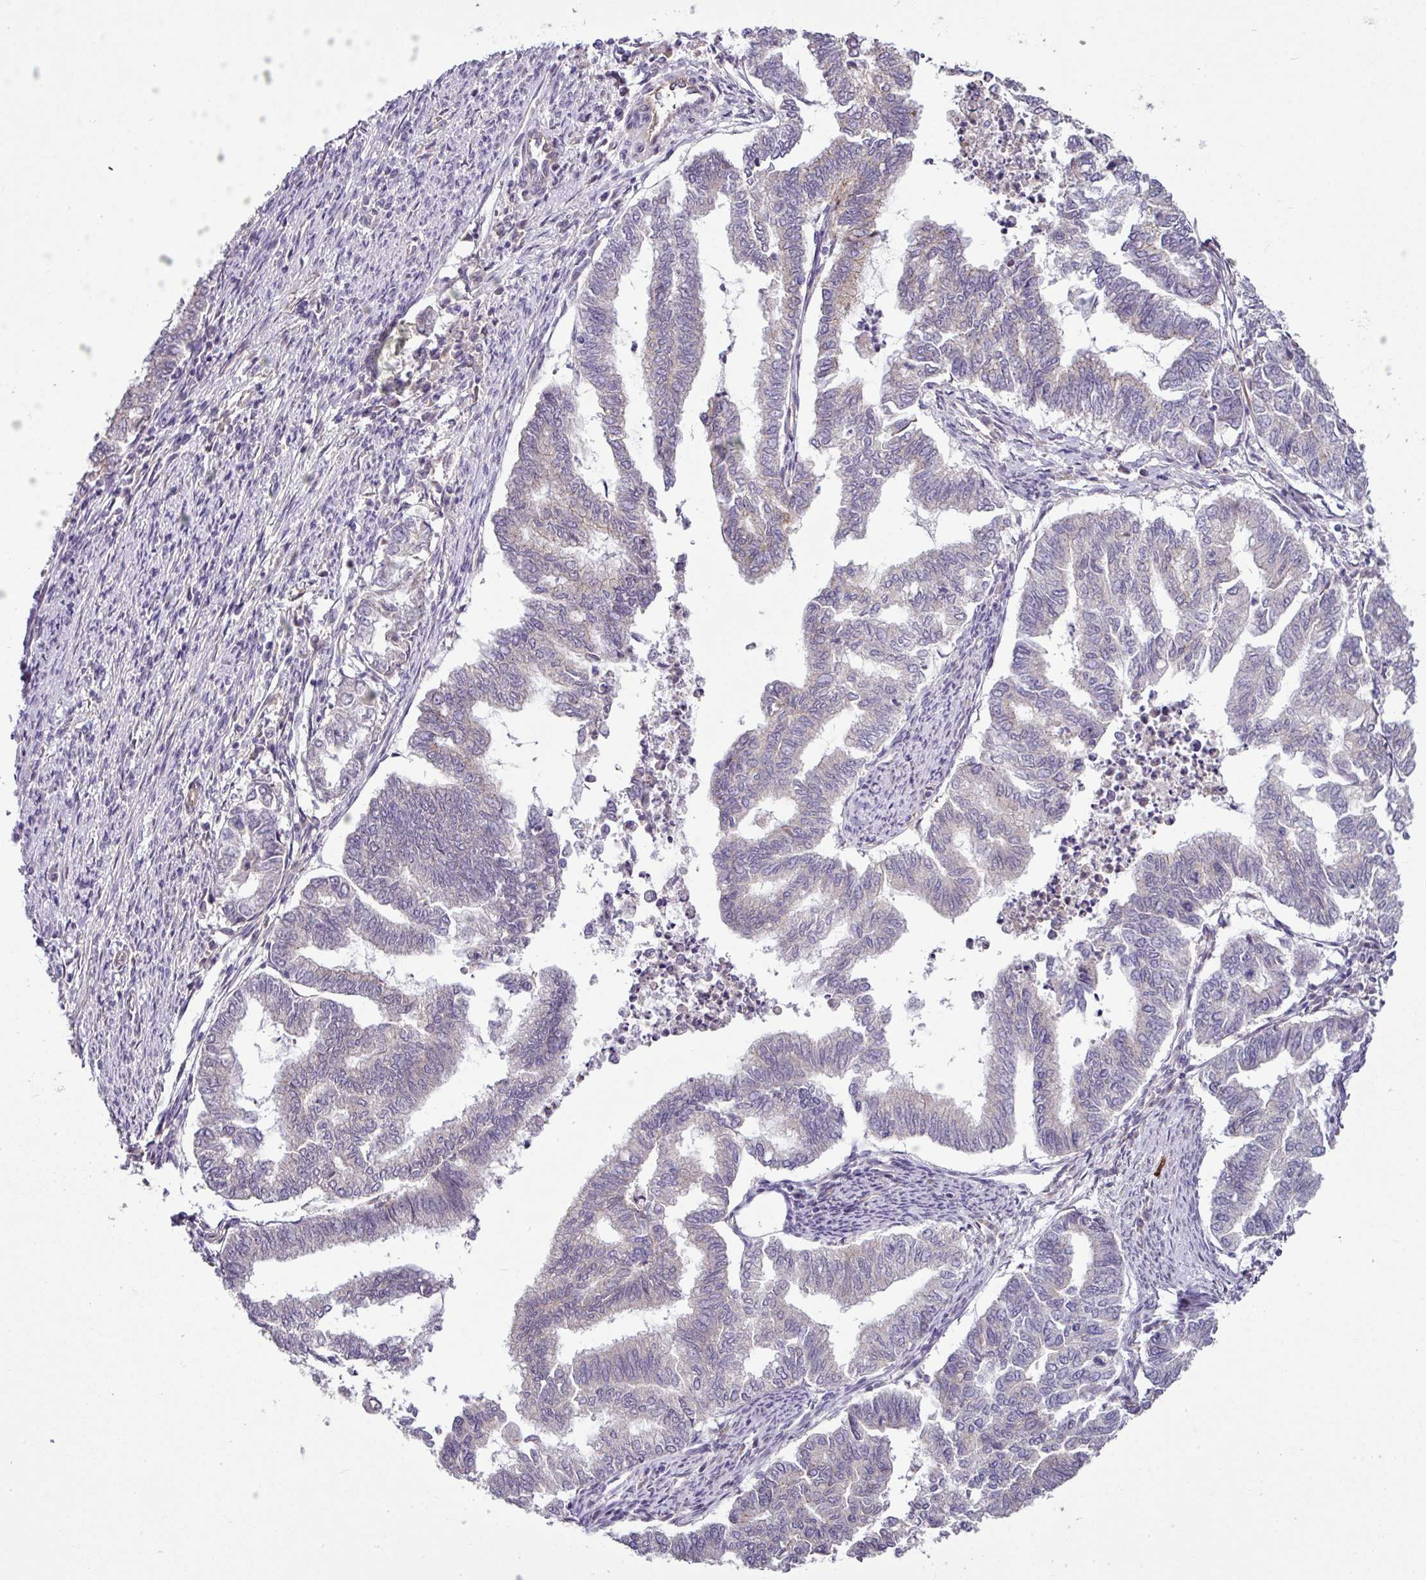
{"staining": {"intensity": "negative", "quantity": "none", "location": "none"}, "tissue": "endometrial cancer", "cell_type": "Tumor cells", "image_type": "cancer", "snomed": [{"axis": "morphology", "description": "Adenocarcinoma, NOS"}, {"axis": "topography", "description": "Endometrium"}], "caption": "Immunohistochemistry of human endometrial adenocarcinoma exhibits no expression in tumor cells.", "gene": "GAN", "patient": {"sex": "female", "age": 79}}